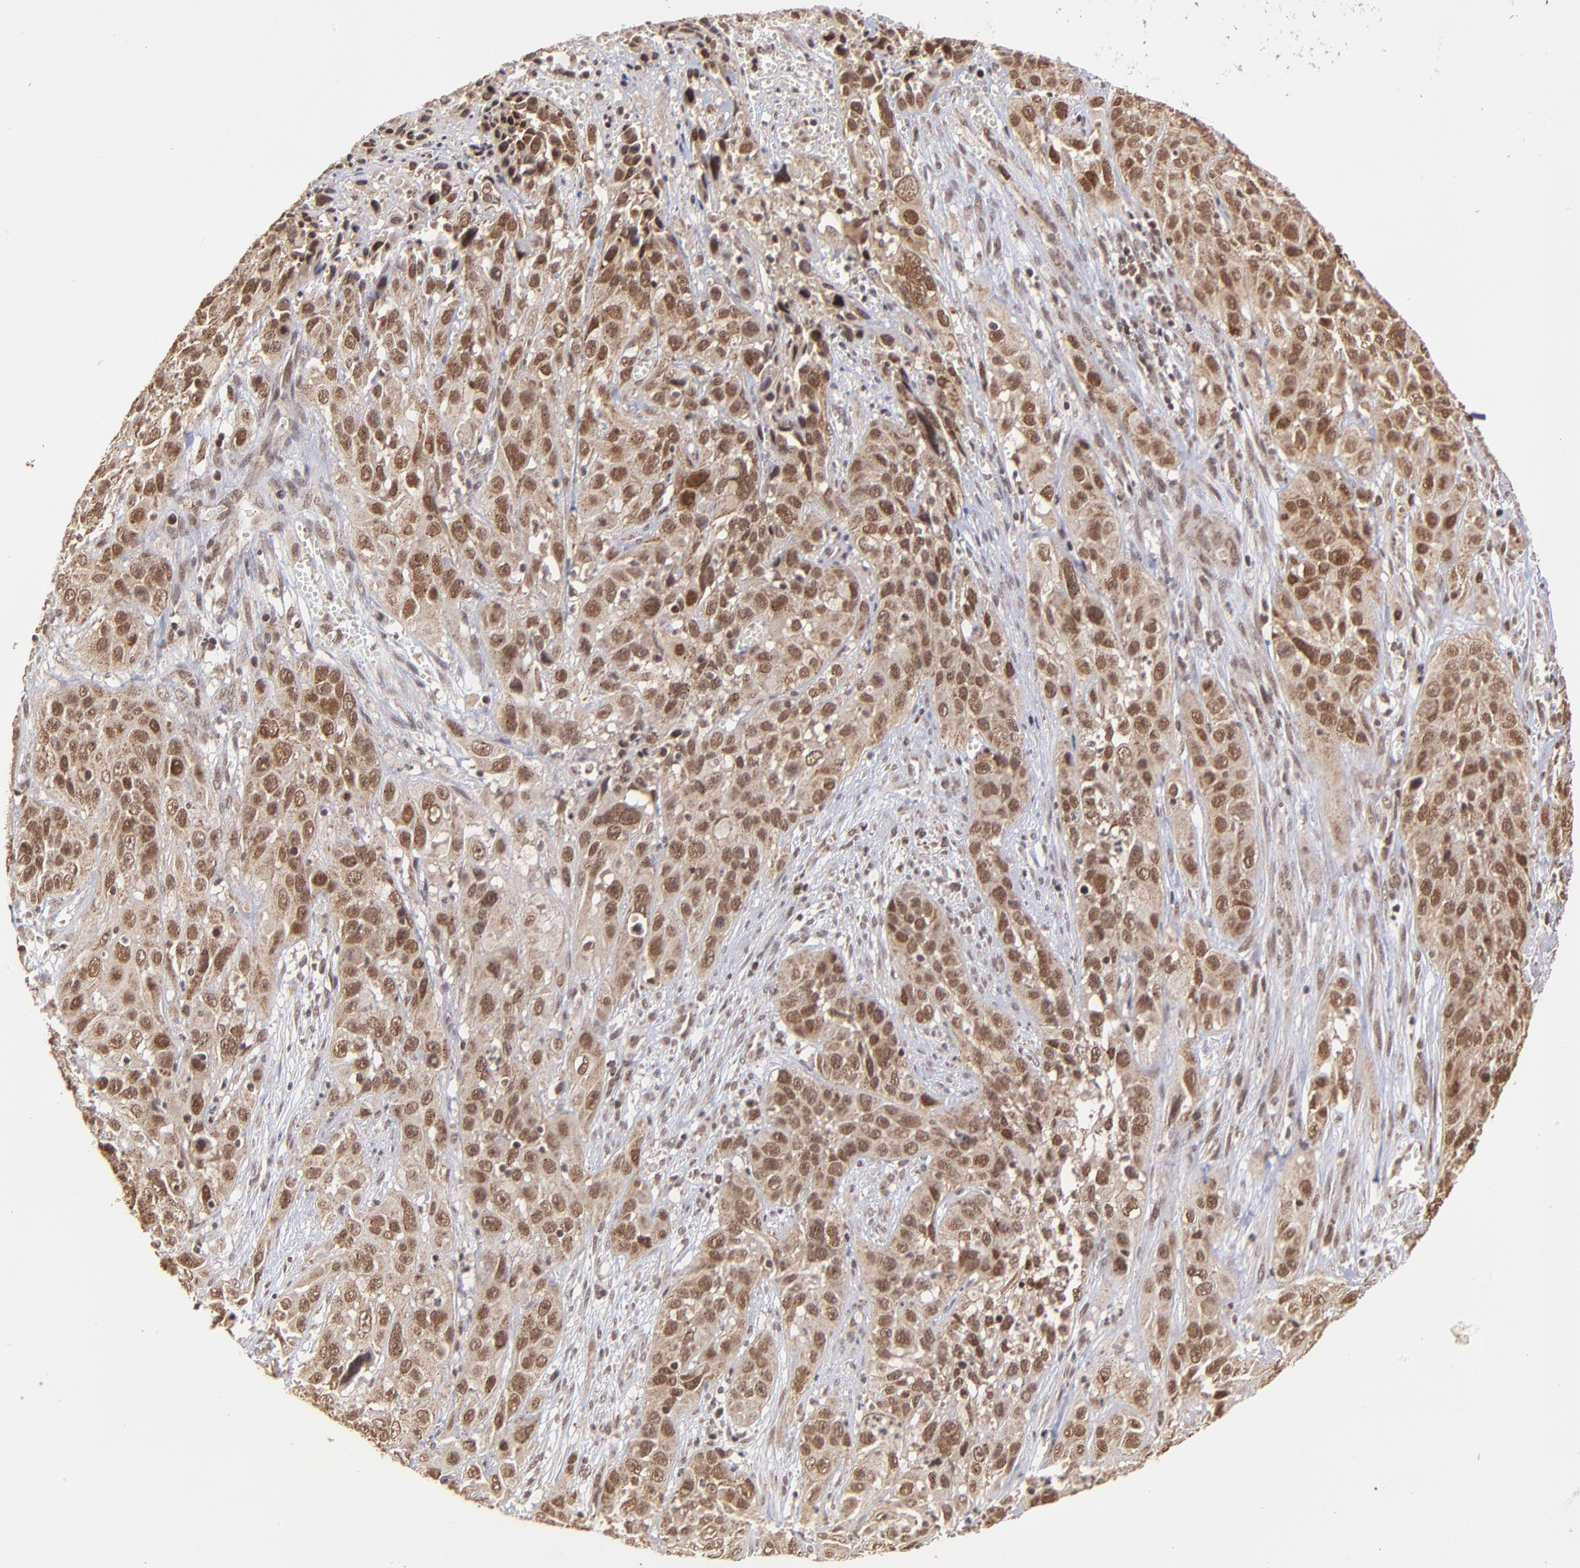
{"staining": {"intensity": "strong", "quantity": ">75%", "location": "nuclear"}, "tissue": "cervical cancer", "cell_type": "Tumor cells", "image_type": "cancer", "snomed": [{"axis": "morphology", "description": "Squamous cell carcinoma, NOS"}, {"axis": "topography", "description": "Cervix"}], "caption": "Human squamous cell carcinoma (cervical) stained for a protein (brown) shows strong nuclear positive staining in about >75% of tumor cells.", "gene": "MED15", "patient": {"sex": "female", "age": 32}}